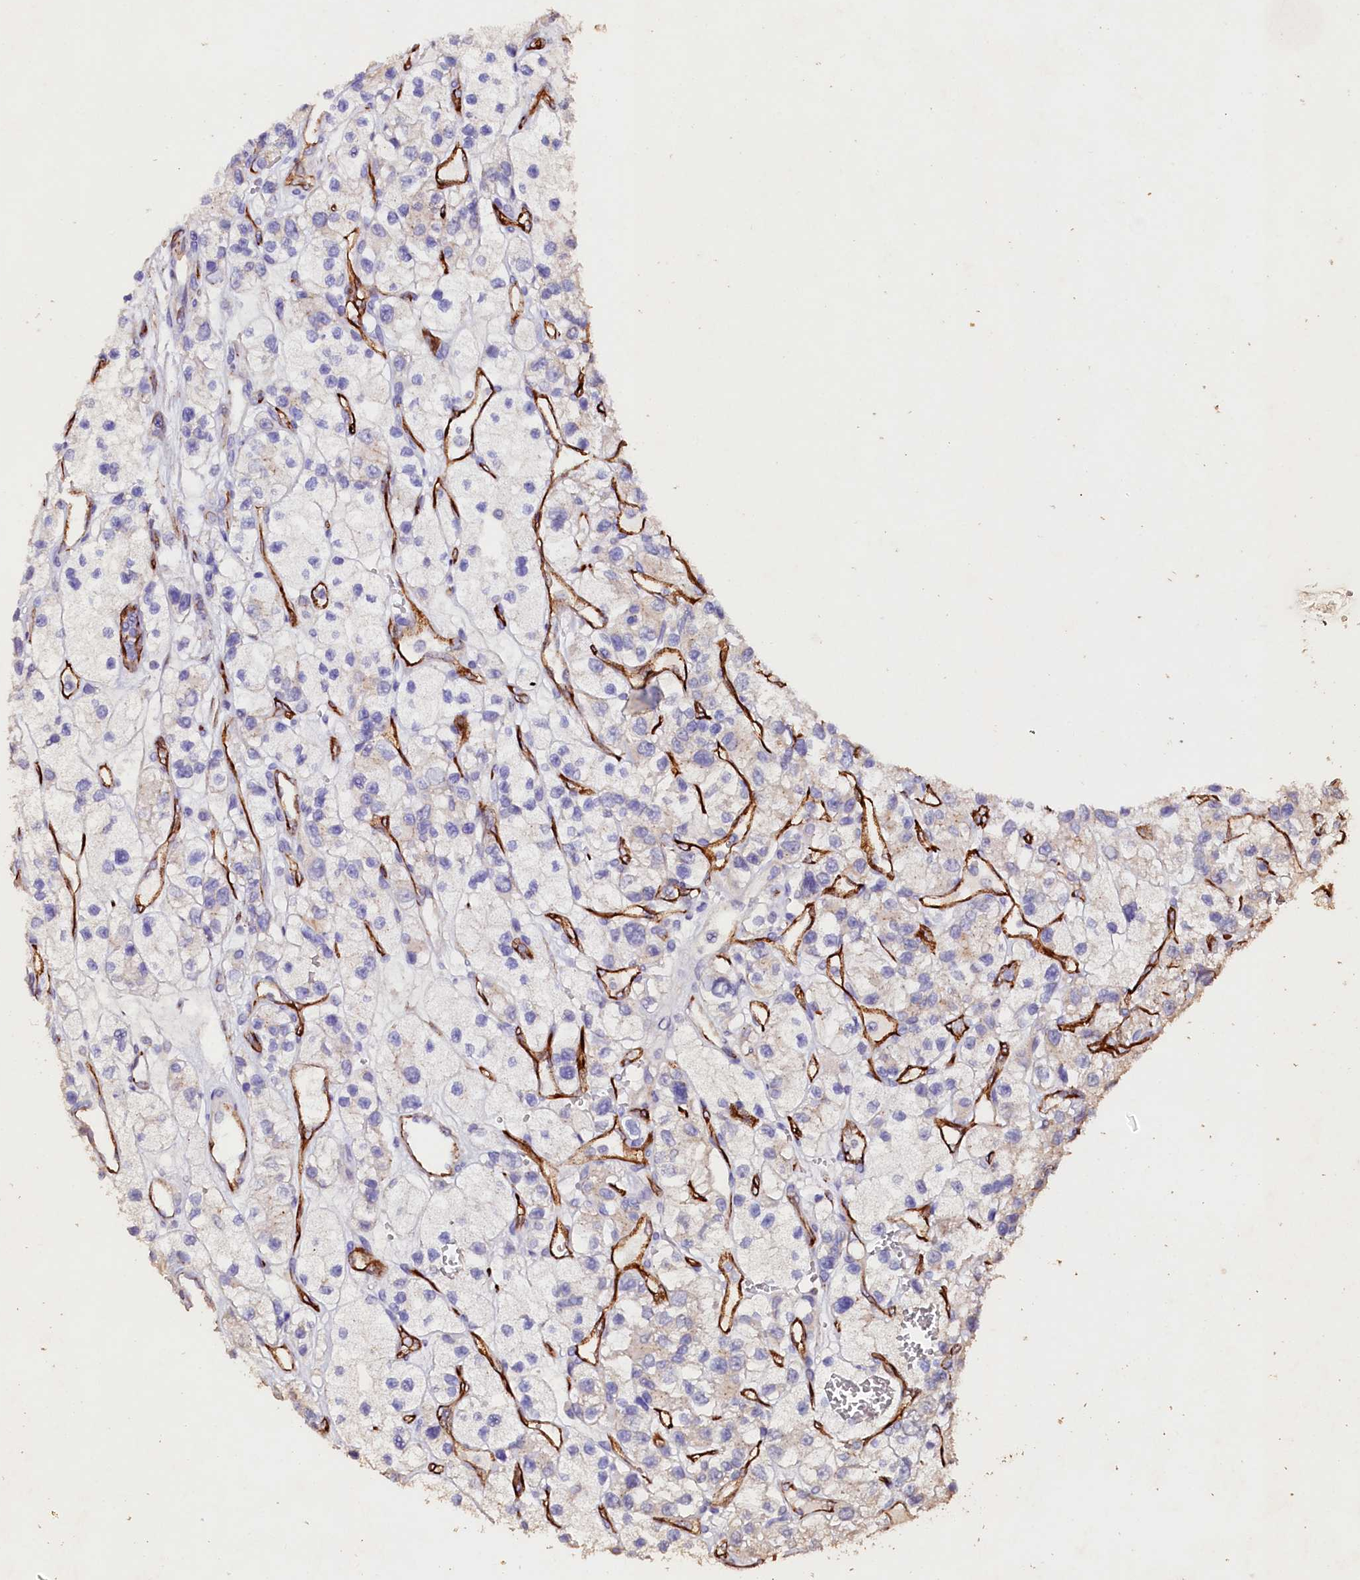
{"staining": {"intensity": "negative", "quantity": "none", "location": "none"}, "tissue": "renal cancer", "cell_type": "Tumor cells", "image_type": "cancer", "snomed": [{"axis": "morphology", "description": "Adenocarcinoma, NOS"}, {"axis": "topography", "description": "Kidney"}], "caption": "The micrograph exhibits no significant expression in tumor cells of renal cancer (adenocarcinoma).", "gene": "VPS36", "patient": {"sex": "female", "age": 57}}